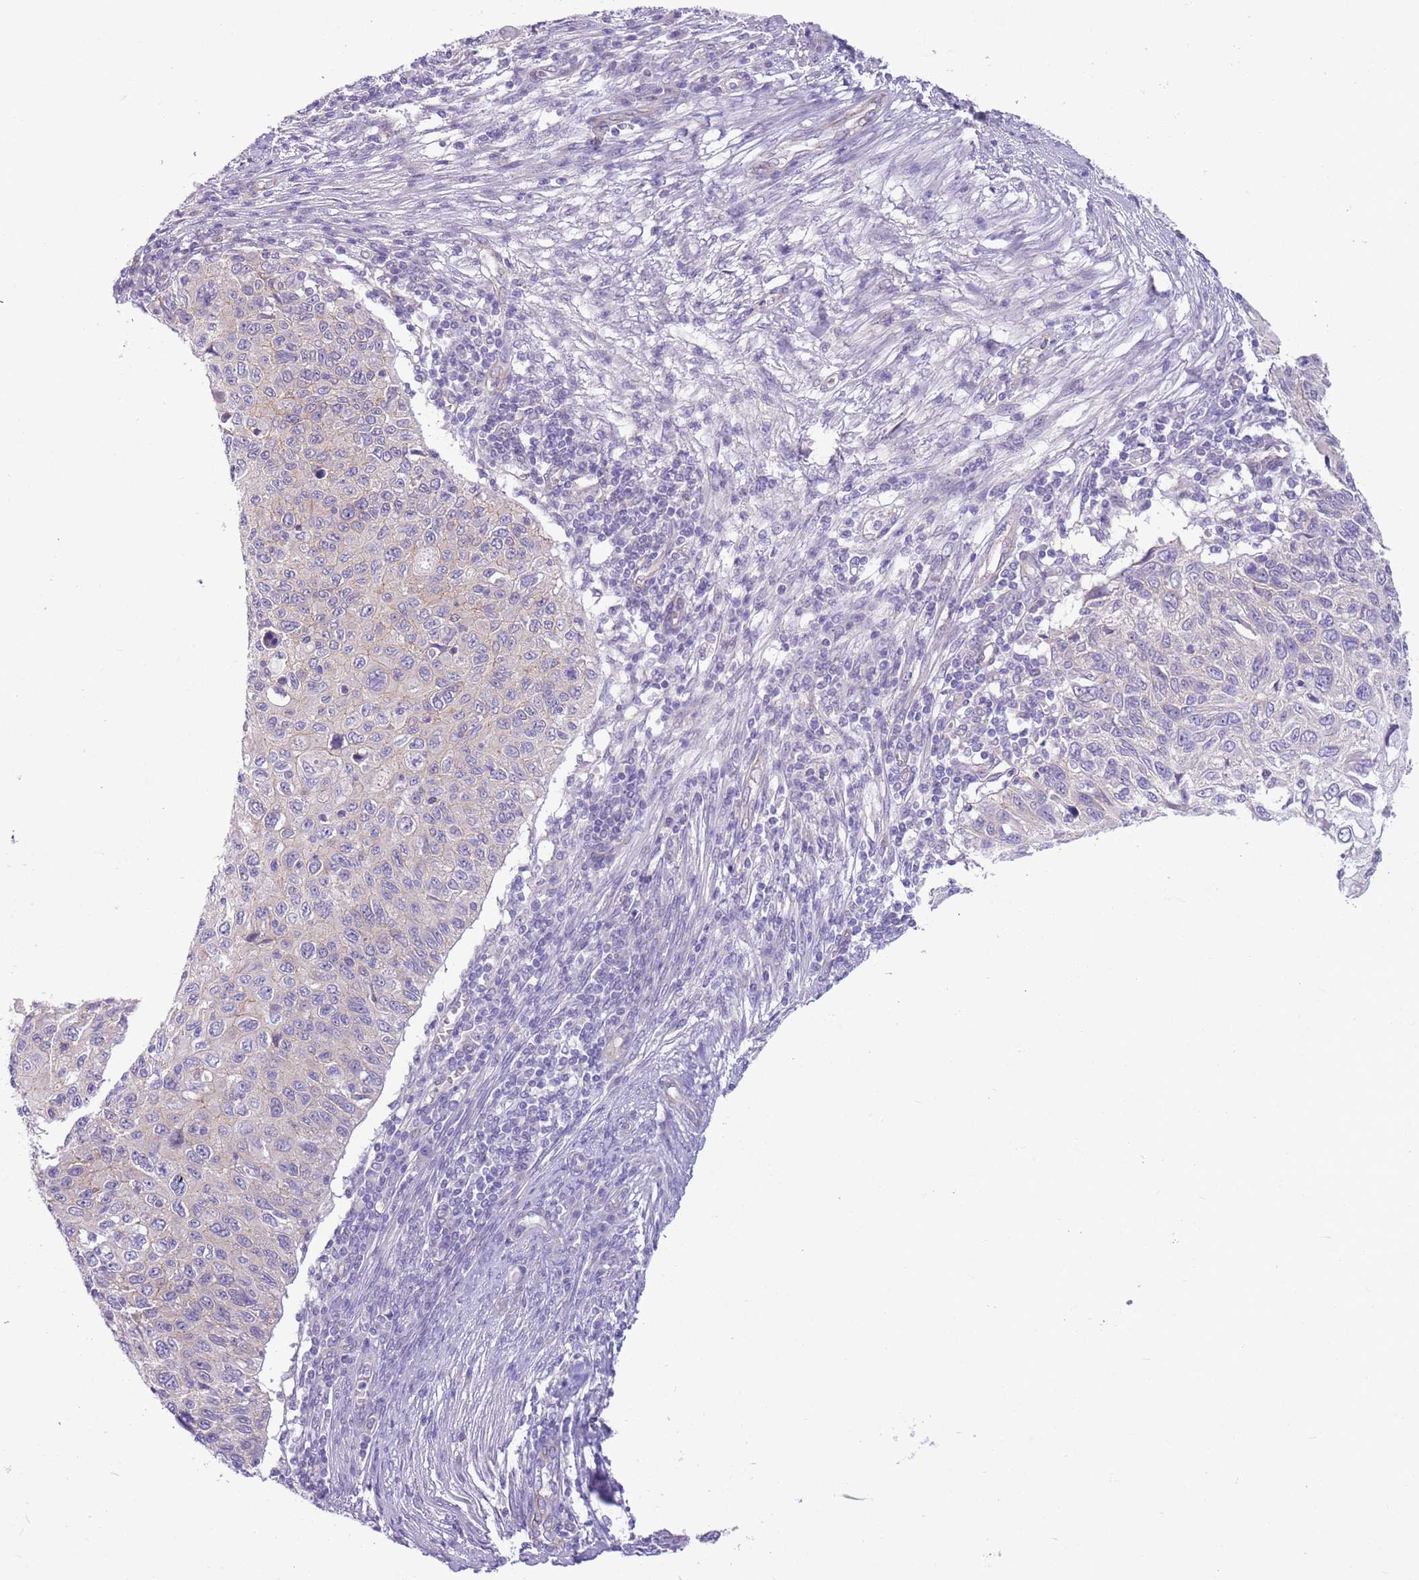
{"staining": {"intensity": "weak", "quantity": "25%-75%", "location": "cytoplasmic/membranous"}, "tissue": "cervical cancer", "cell_type": "Tumor cells", "image_type": "cancer", "snomed": [{"axis": "morphology", "description": "Squamous cell carcinoma, NOS"}, {"axis": "topography", "description": "Cervix"}], "caption": "This is a photomicrograph of immunohistochemistry (IHC) staining of squamous cell carcinoma (cervical), which shows weak positivity in the cytoplasmic/membranous of tumor cells.", "gene": "PARP8", "patient": {"sex": "female", "age": 70}}